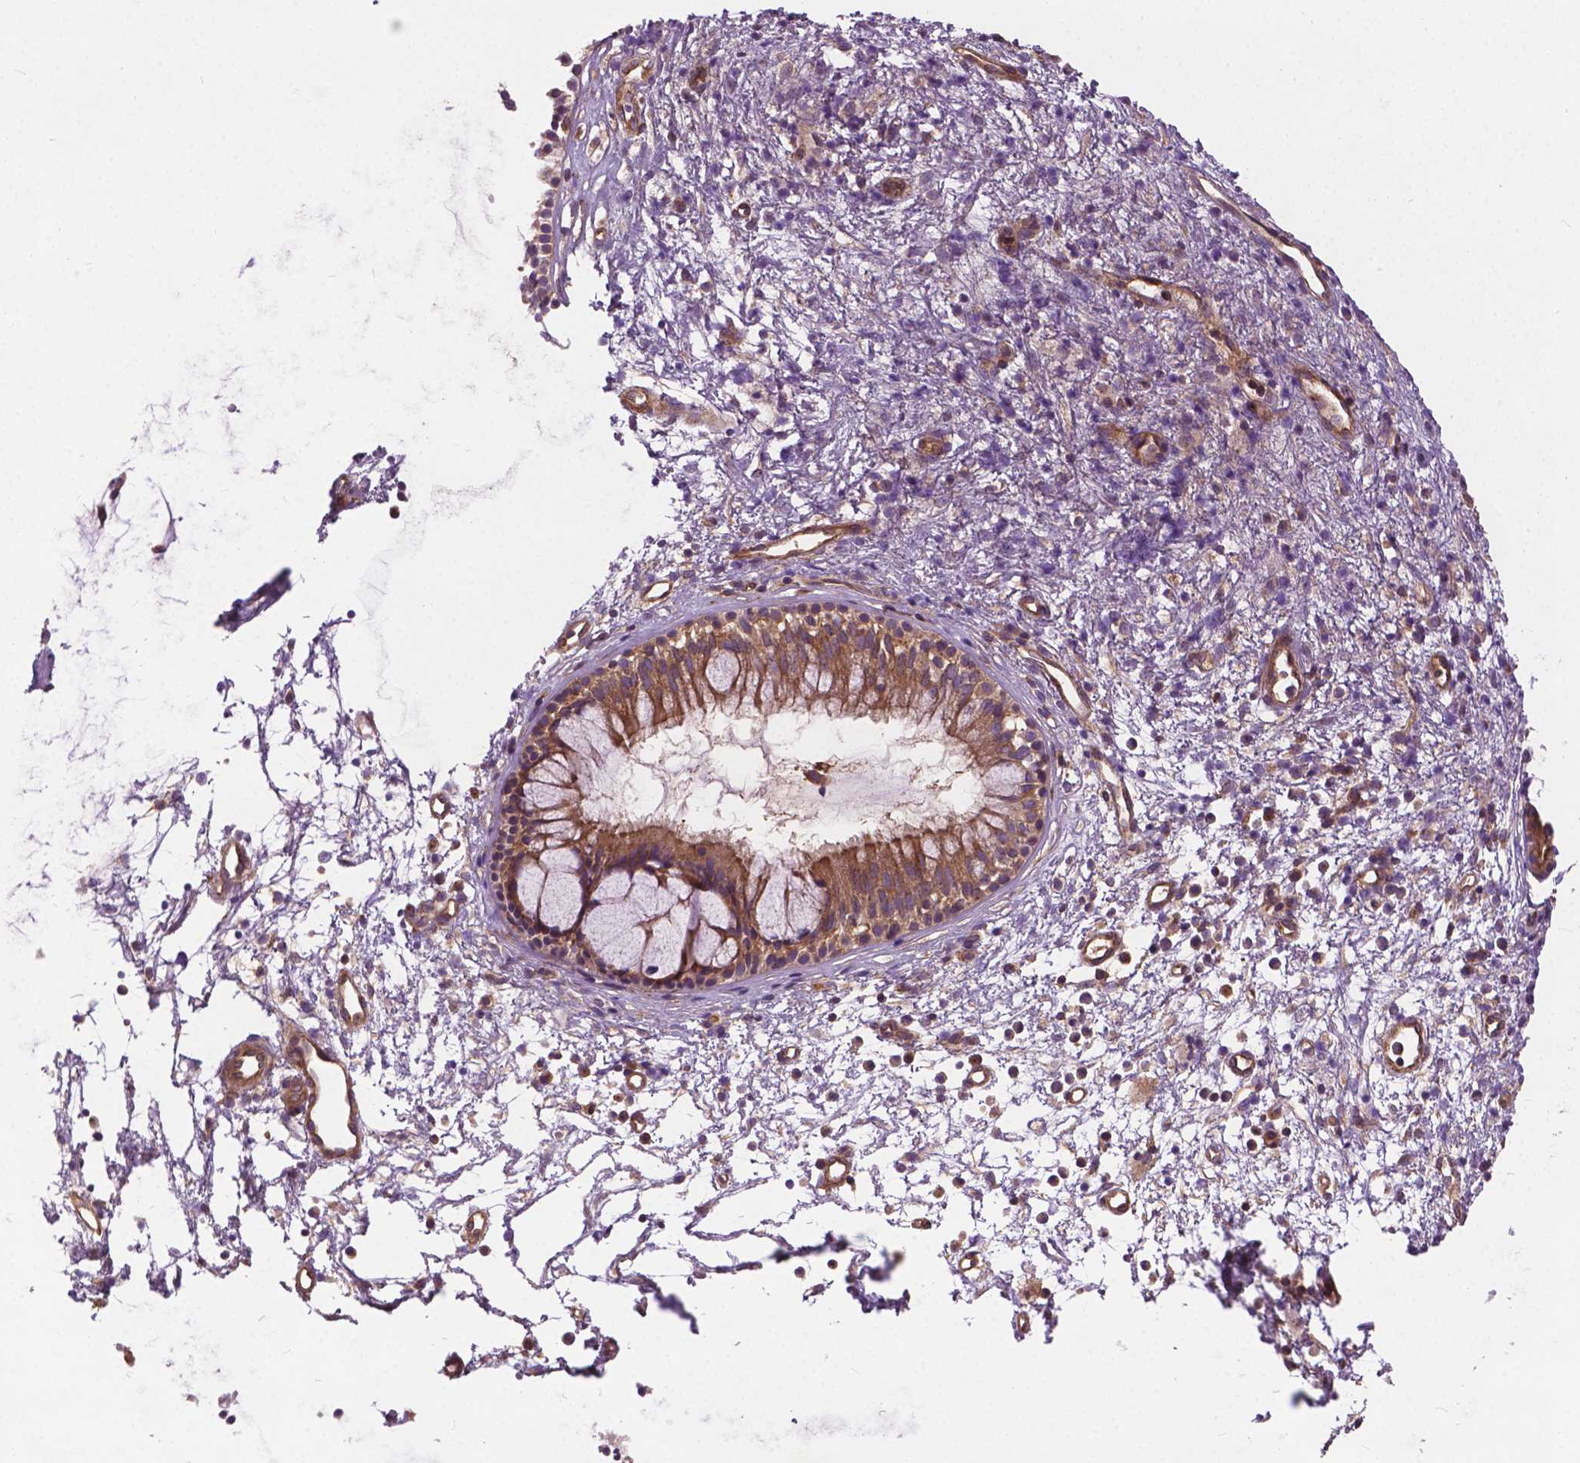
{"staining": {"intensity": "moderate", "quantity": ">75%", "location": "cytoplasmic/membranous"}, "tissue": "nasopharynx", "cell_type": "Respiratory epithelial cells", "image_type": "normal", "snomed": [{"axis": "morphology", "description": "Normal tissue, NOS"}, {"axis": "topography", "description": "Nasopharynx"}], "caption": "High-magnification brightfield microscopy of unremarkable nasopharynx stained with DAB (brown) and counterstained with hematoxylin (blue). respiratory epithelial cells exhibit moderate cytoplasmic/membranous staining is appreciated in approximately>75% of cells. (DAB IHC, brown staining for protein, blue staining for nuclei).", "gene": "MZT1", "patient": {"sex": "male", "age": 77}}